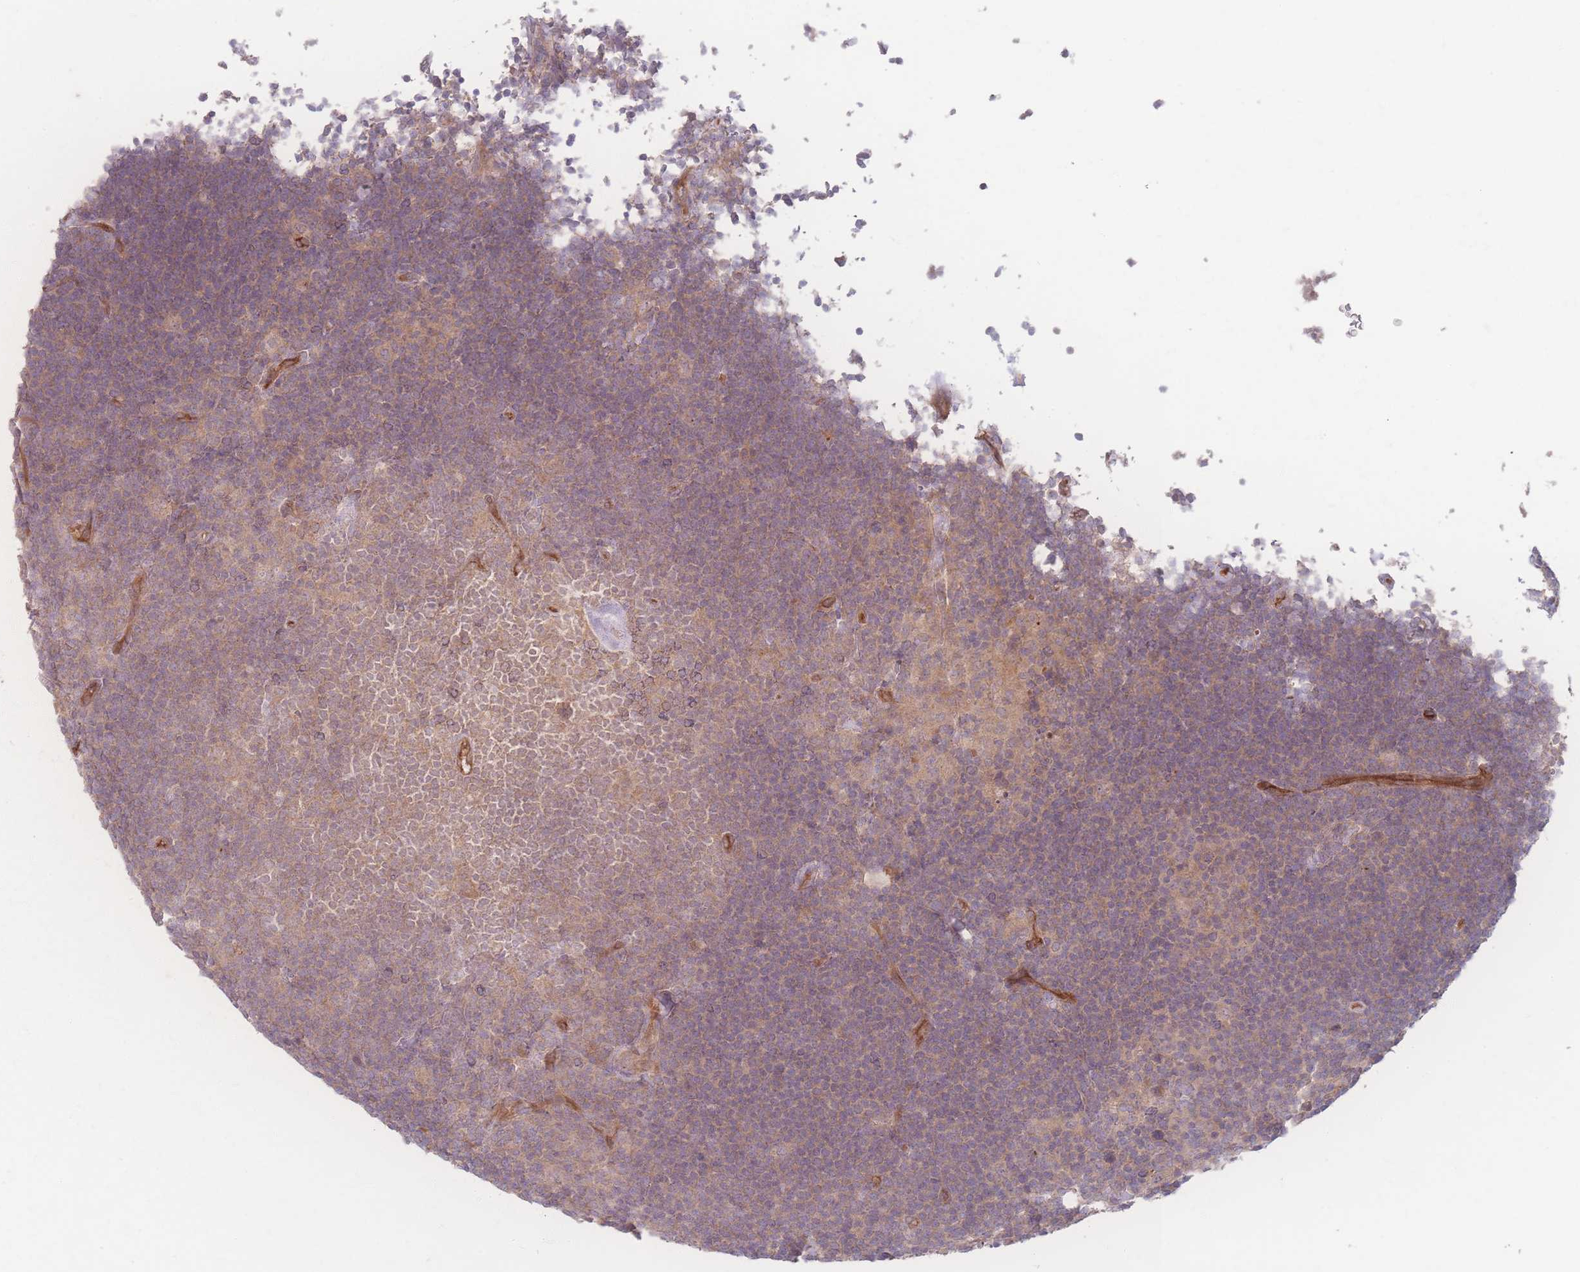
{"staining": {"intensity": "weak", "quantity": ">75%", "location": "cytoplasmic/membranous"}, "tissue": "lymphoma", "cell_type": "Tumor cells", "image_type": "cancer", "snomed": [{"axis": "morphology", "description": "Hodgkin's disease, NOS"}, {"axis": "topography", "description": "Lymph node"}], "caption": "Immunohistochemical staining of human lymphoma demonstrates weak cytoplasmic/membranous protein staining in approximately >75% of tumor cells.", "gene": "INSR", "patient": {"sex": "female", "age": 57}}